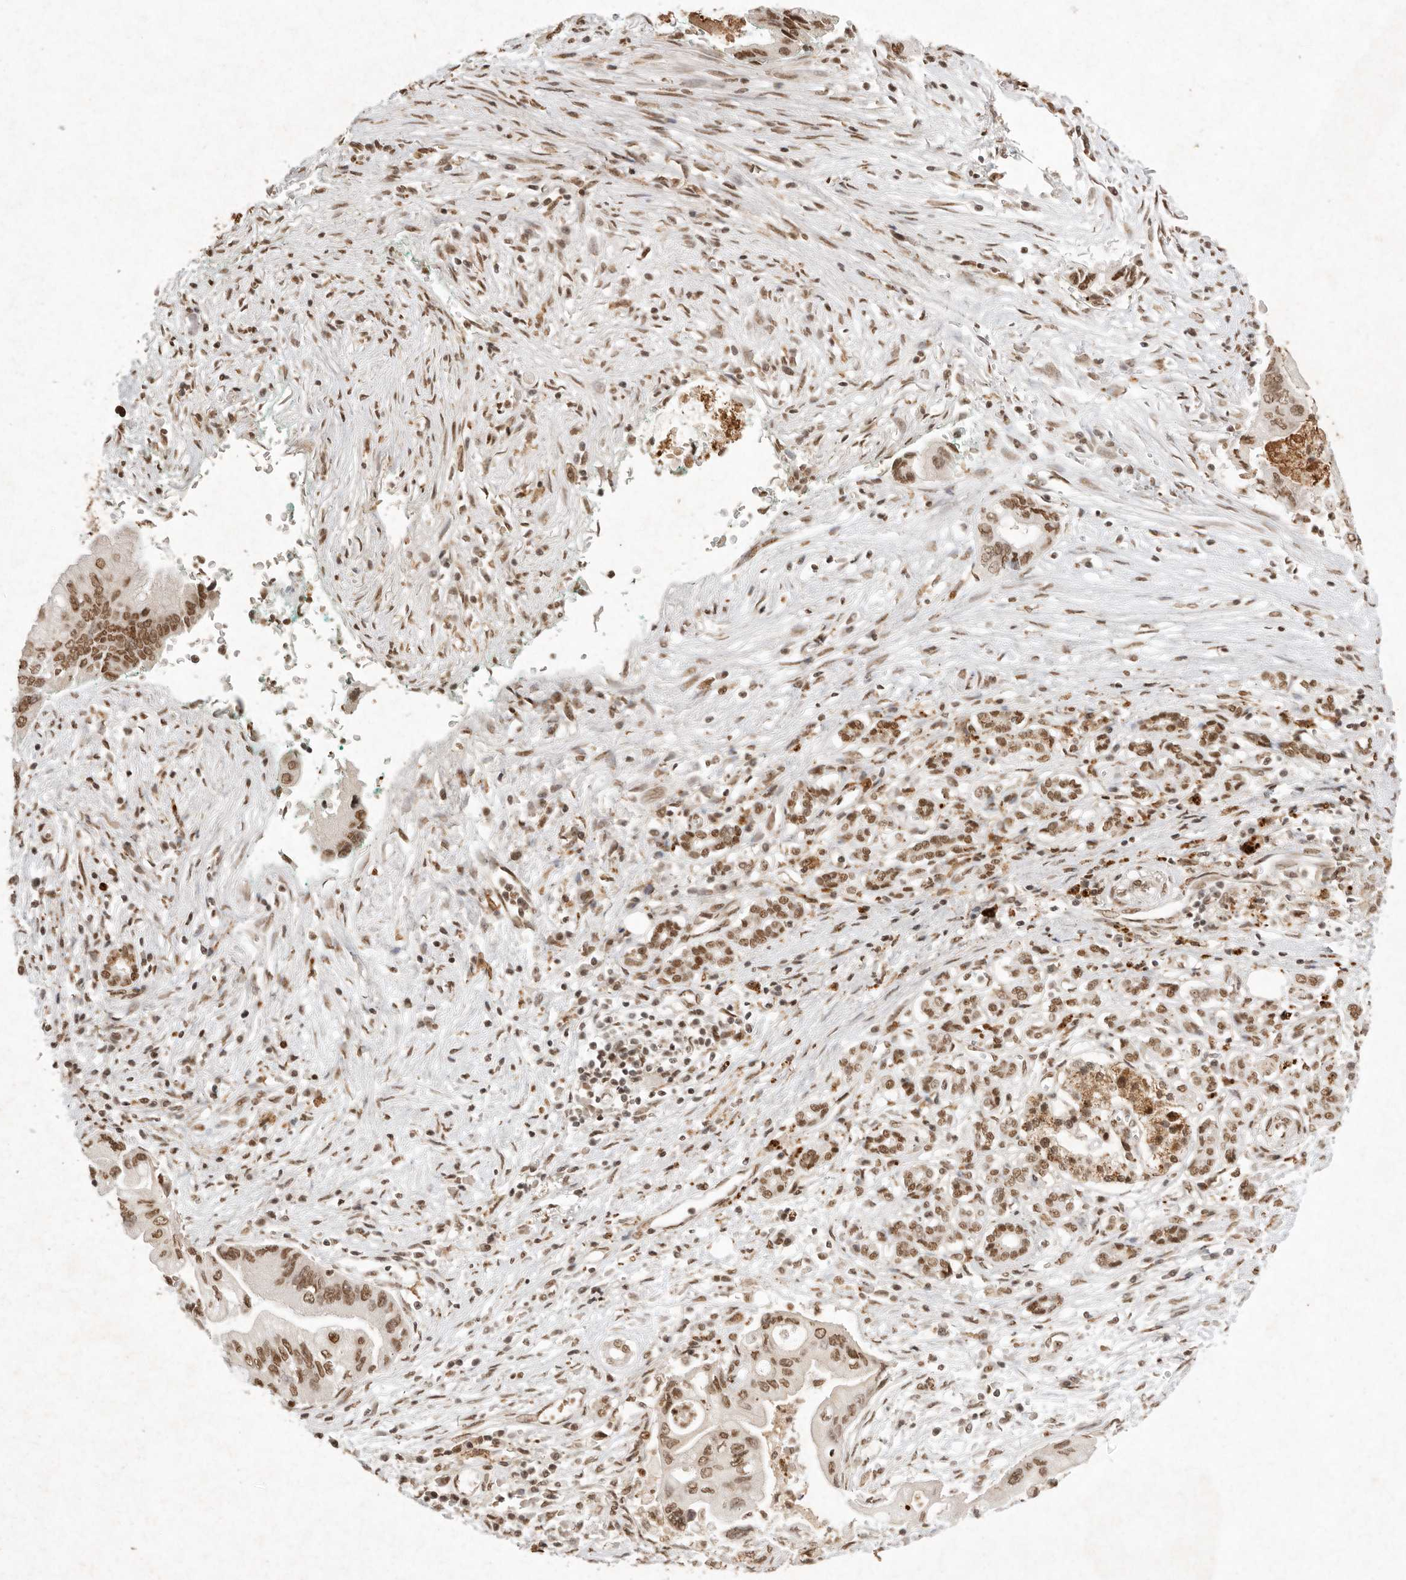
{"staining": {"intensity": "moderate", "quantity": ">75%", "location": "nuclear"}, "tissue": "pancreatic cancer", "cell_type": "Tumor cells", "image_type": "cancer", "snomed": [{"axis": "morphology", "description": "Adenocarcinoma, NOS"}, {"axis": "topography", "description": "Pancreas"}], "caption": "High-power microscopy captured an immunohistochemistry (IHC) image of pancreatic cancer (adenocarcinoma), revealing moderate nuclear expression in approximately >75% of tumor cells.", "gene": "NKX3-2", "patient": {"sex": "male", "age": 78}}